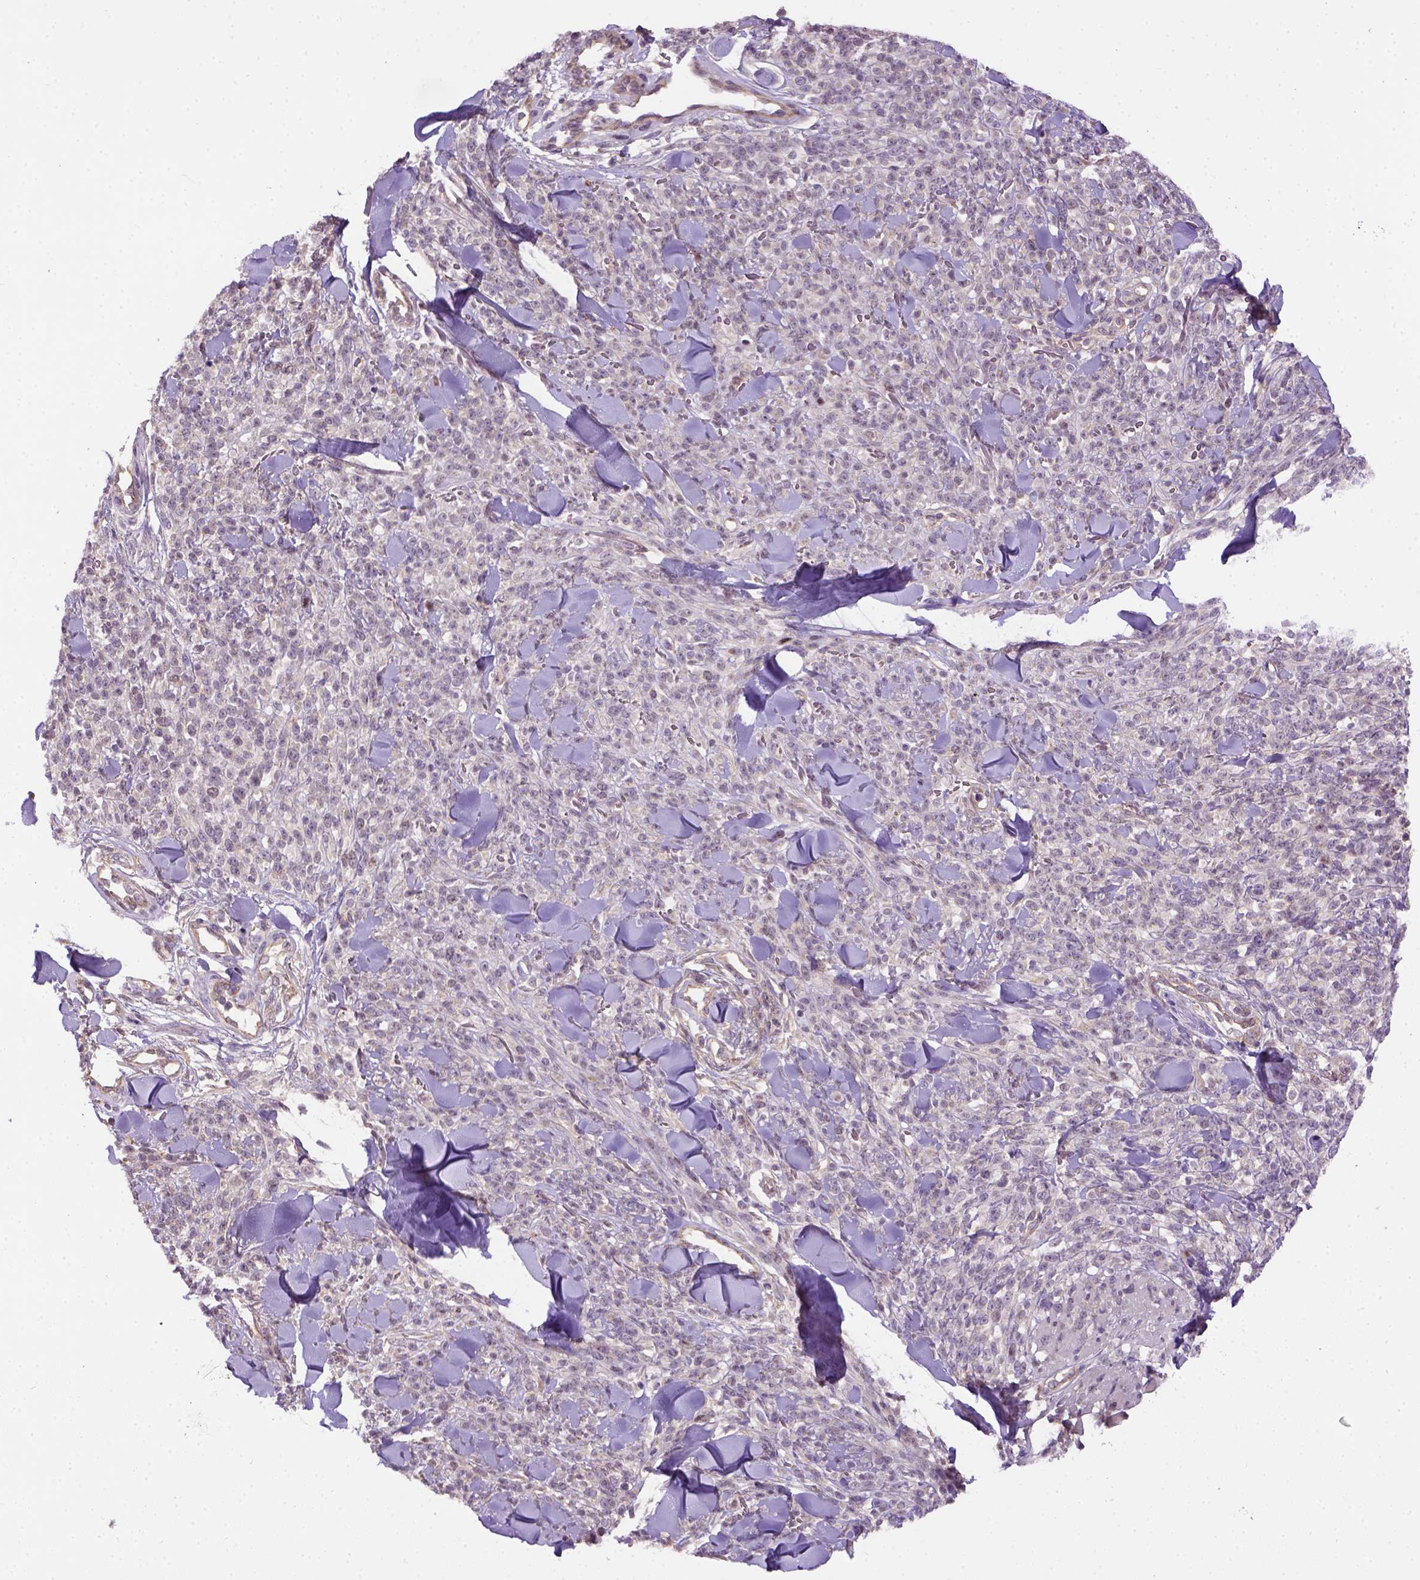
{"staining": {"intensity": "negative", "quantity": "none", "location": "none"}, "tissue": "melanoma", "cell_type": "Tumor cells", "image_type": "cancer", "snomed": [{"axis": "morphology", "description": "Malignant melanoma, NOS"}, {"axis": "topography", "description": "Skin"}, {"axis": "topography", "description": "Skin of trunk"}], "caption": "Immunohistochemical staining of melanoma exhibits no significant staining in tumor cells. The staining was performed using DAB (3,3'-diaminobenzidine) to visualize the protein expression in brown, while the nuclei were stained in blue with hematoxylin (Magnification: 20x).", "gene": "KAZN", "patient": {"sex": "male", "age": 74}}